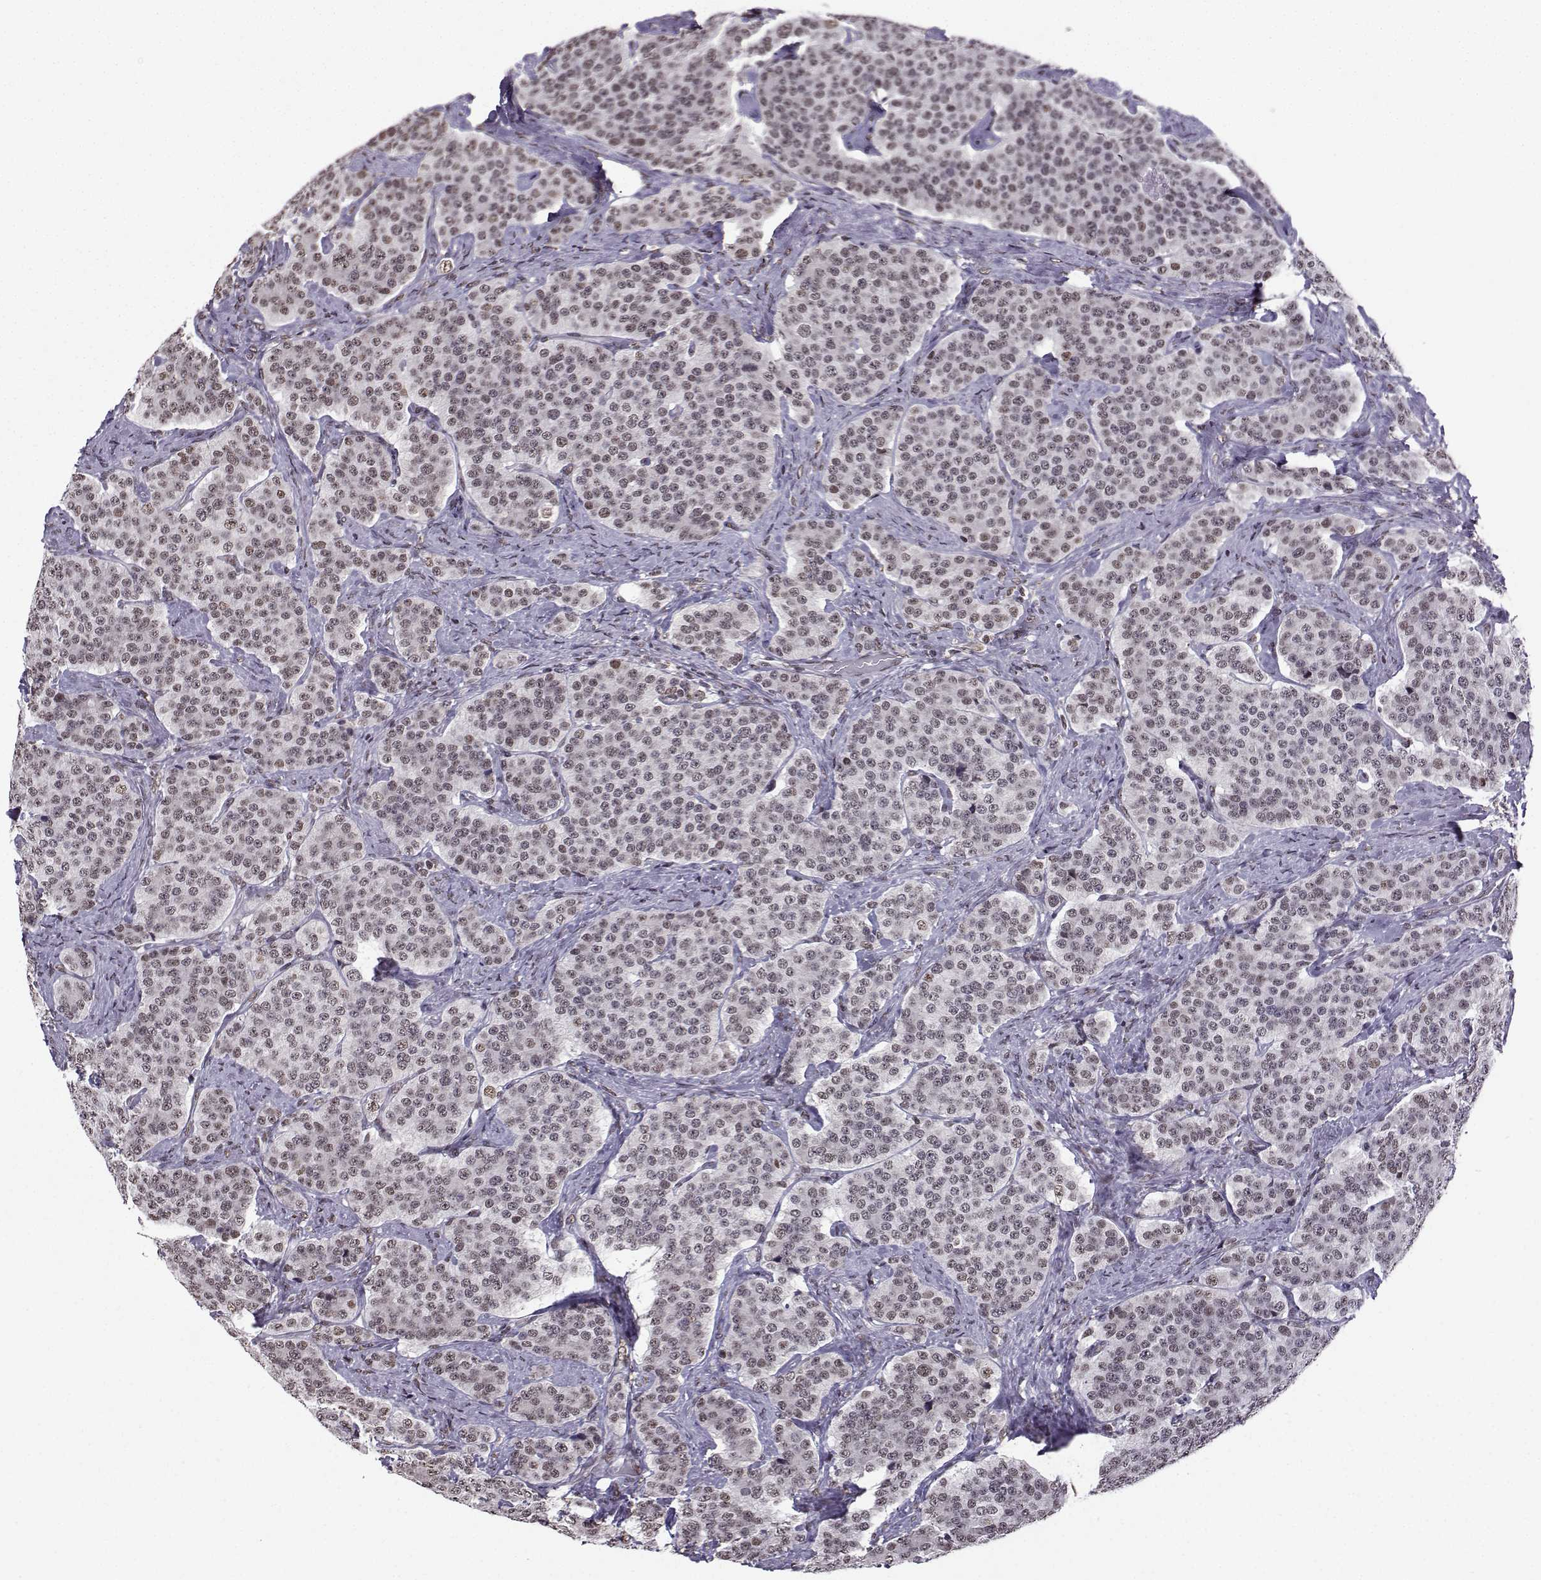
{"staining": {"intensity": "negative", "quantity": "none", "location": "none"}, "tissue": "carcinoid", "cell_type": "Tumor cells", "image_type": "cancer", "snomed": [{"axis": "morphology", "description": "Carcinoid, malignant, NOS"}, {"axis": "topography", "description": "Small intestine"}], "caption": "Immunohistochemistry image of neoplastic tissue: carcinoid stained with DAB (3,3'-diaminobenzidine) displays no significant protein expression in tumor cells.", "gene": "EZH1", "patient": {"sex": "female", "age": 58}}